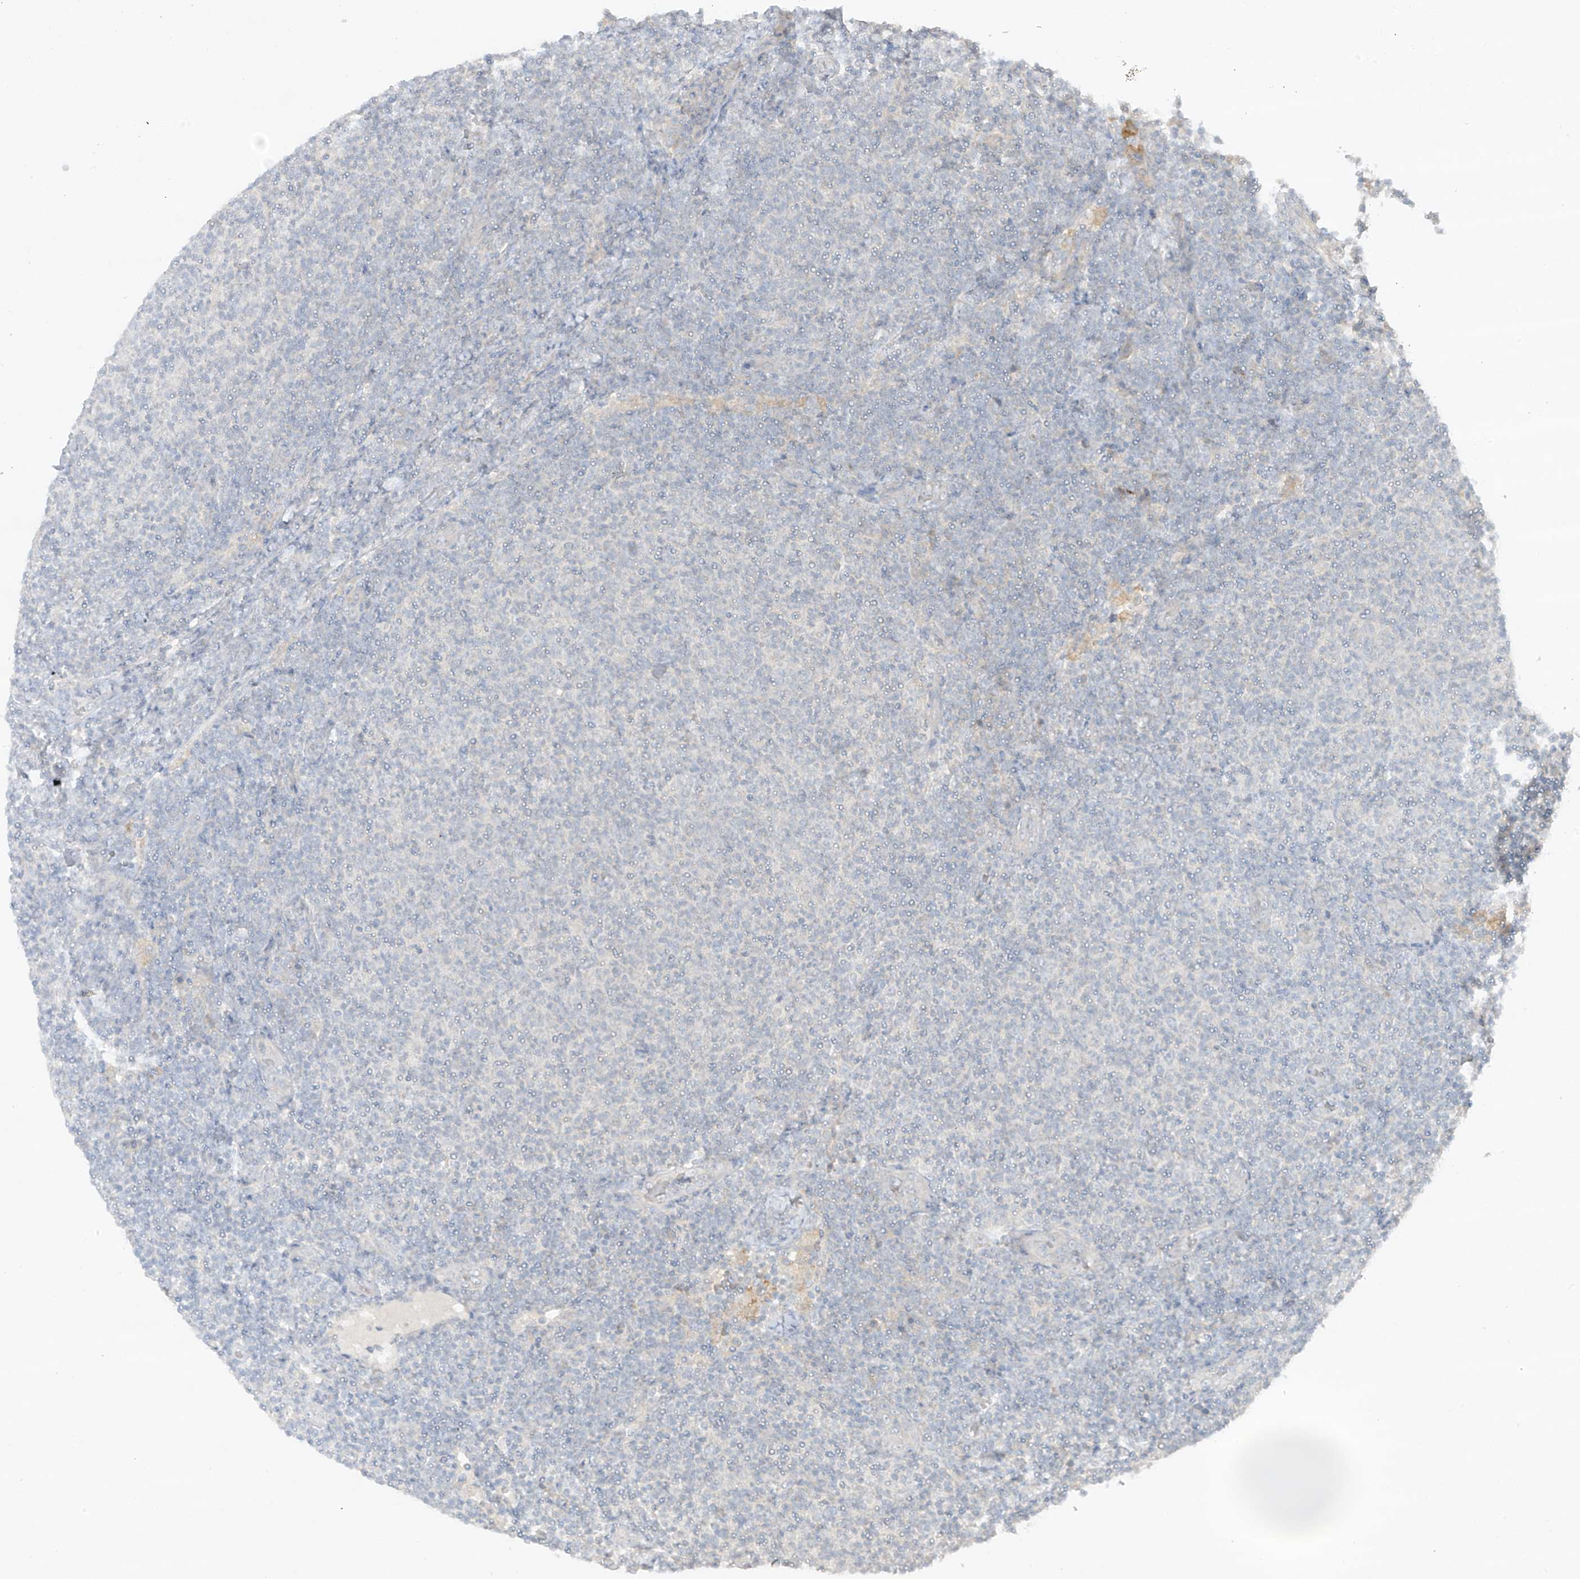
{"staining": {"intensity": "negative", "quantity": "none", "location": "none"}, "tissue": "lymphoma", "cell_type": "Tumor cells", "image_type": "cancer", "snomed": [{"axis": "morphology", "description": "Malignant lymphoma, non-Hodgkin's type, Low grade"}, {"axis": "topography", "description": "Lymph node"}], "caption": "Lymphoma was stained to show a protein in brown. There is no significant positivity in tumor cells.", "gene": "ANGEL2", "patient": {"sex": "male", "age": 66}}